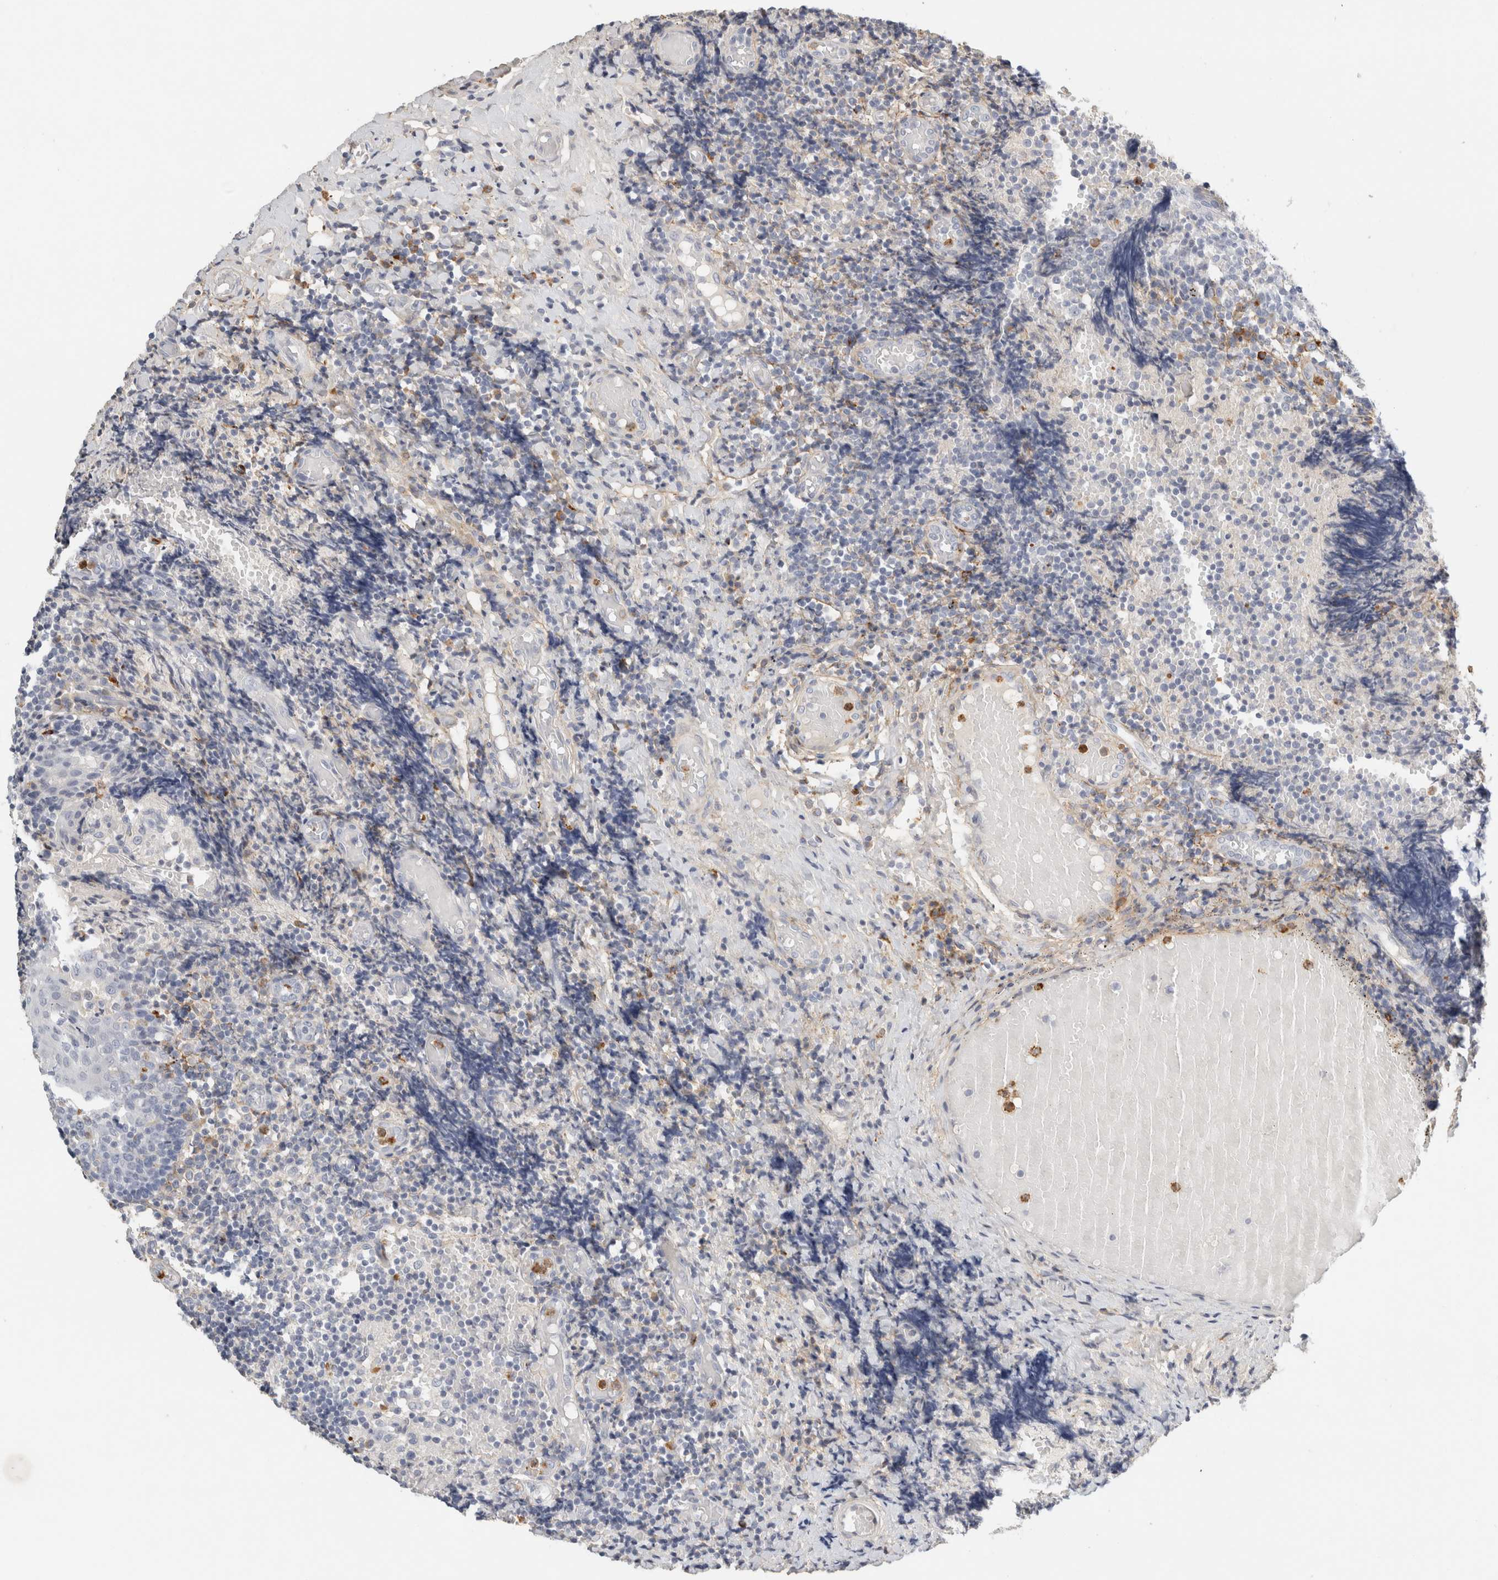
{"staining": {"intensity": "negative", "quantity": "none", "location": "none"}, "tissue": "tonsil", "cell_type": "Germinal center cells", "image_type": "normal", "snomed": [{"axis": "morphology", "description": "Normal tissue, NOS"}, {"axis": "topography", "description": "Tonsil"}], "caption": "High power microscopy photomicrograph of an immunohistochemistry micrograph of unremarkable tonsil, revealing no significant expression in germinal center cells.", "gene": "FGL2", "patient": {"sex": "female", "age": 19}}